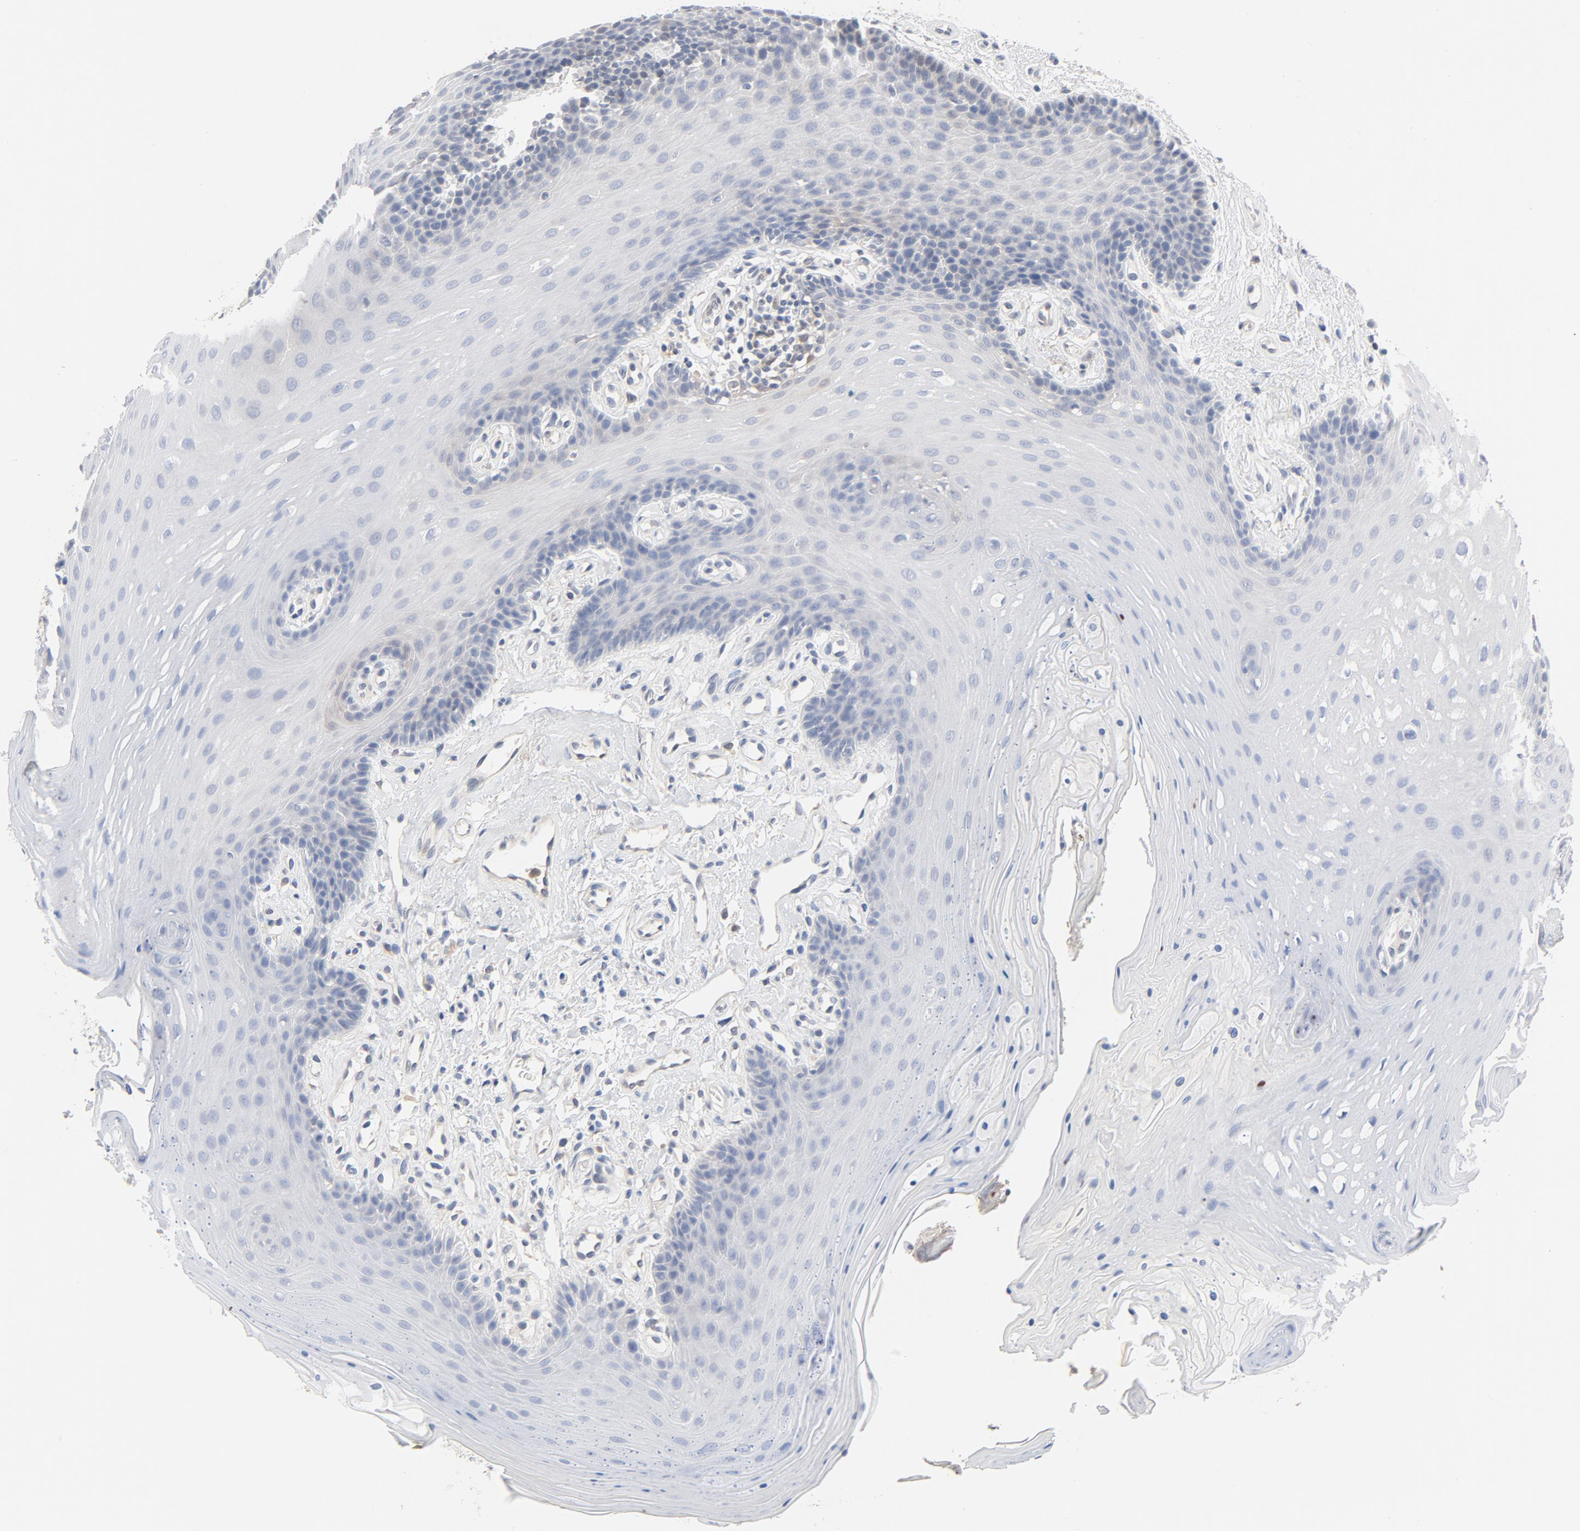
{"staining": {"intensity": "moderate", "quantity": "<25%", "location": "cytoplasmic/membranous"}, "tissue": "oral mucosa", "cell_type": "Squamous epithelial cells", "image_type": "normal", "snomed": [{"axis": "morphology", "description": "Normal tissue, NOS"}, {"axis": "topography", "description": "Oral tissue"}], "caption": "A photomicrograph showing moderate cytoplasmic/membranous expression in about <25% of squamous epithelial cells in normal oral mucosa, as visualized by brown immunohistochemical staining.", "gene": "STAT1", "patient": {"sex": "male", "age": 62}}